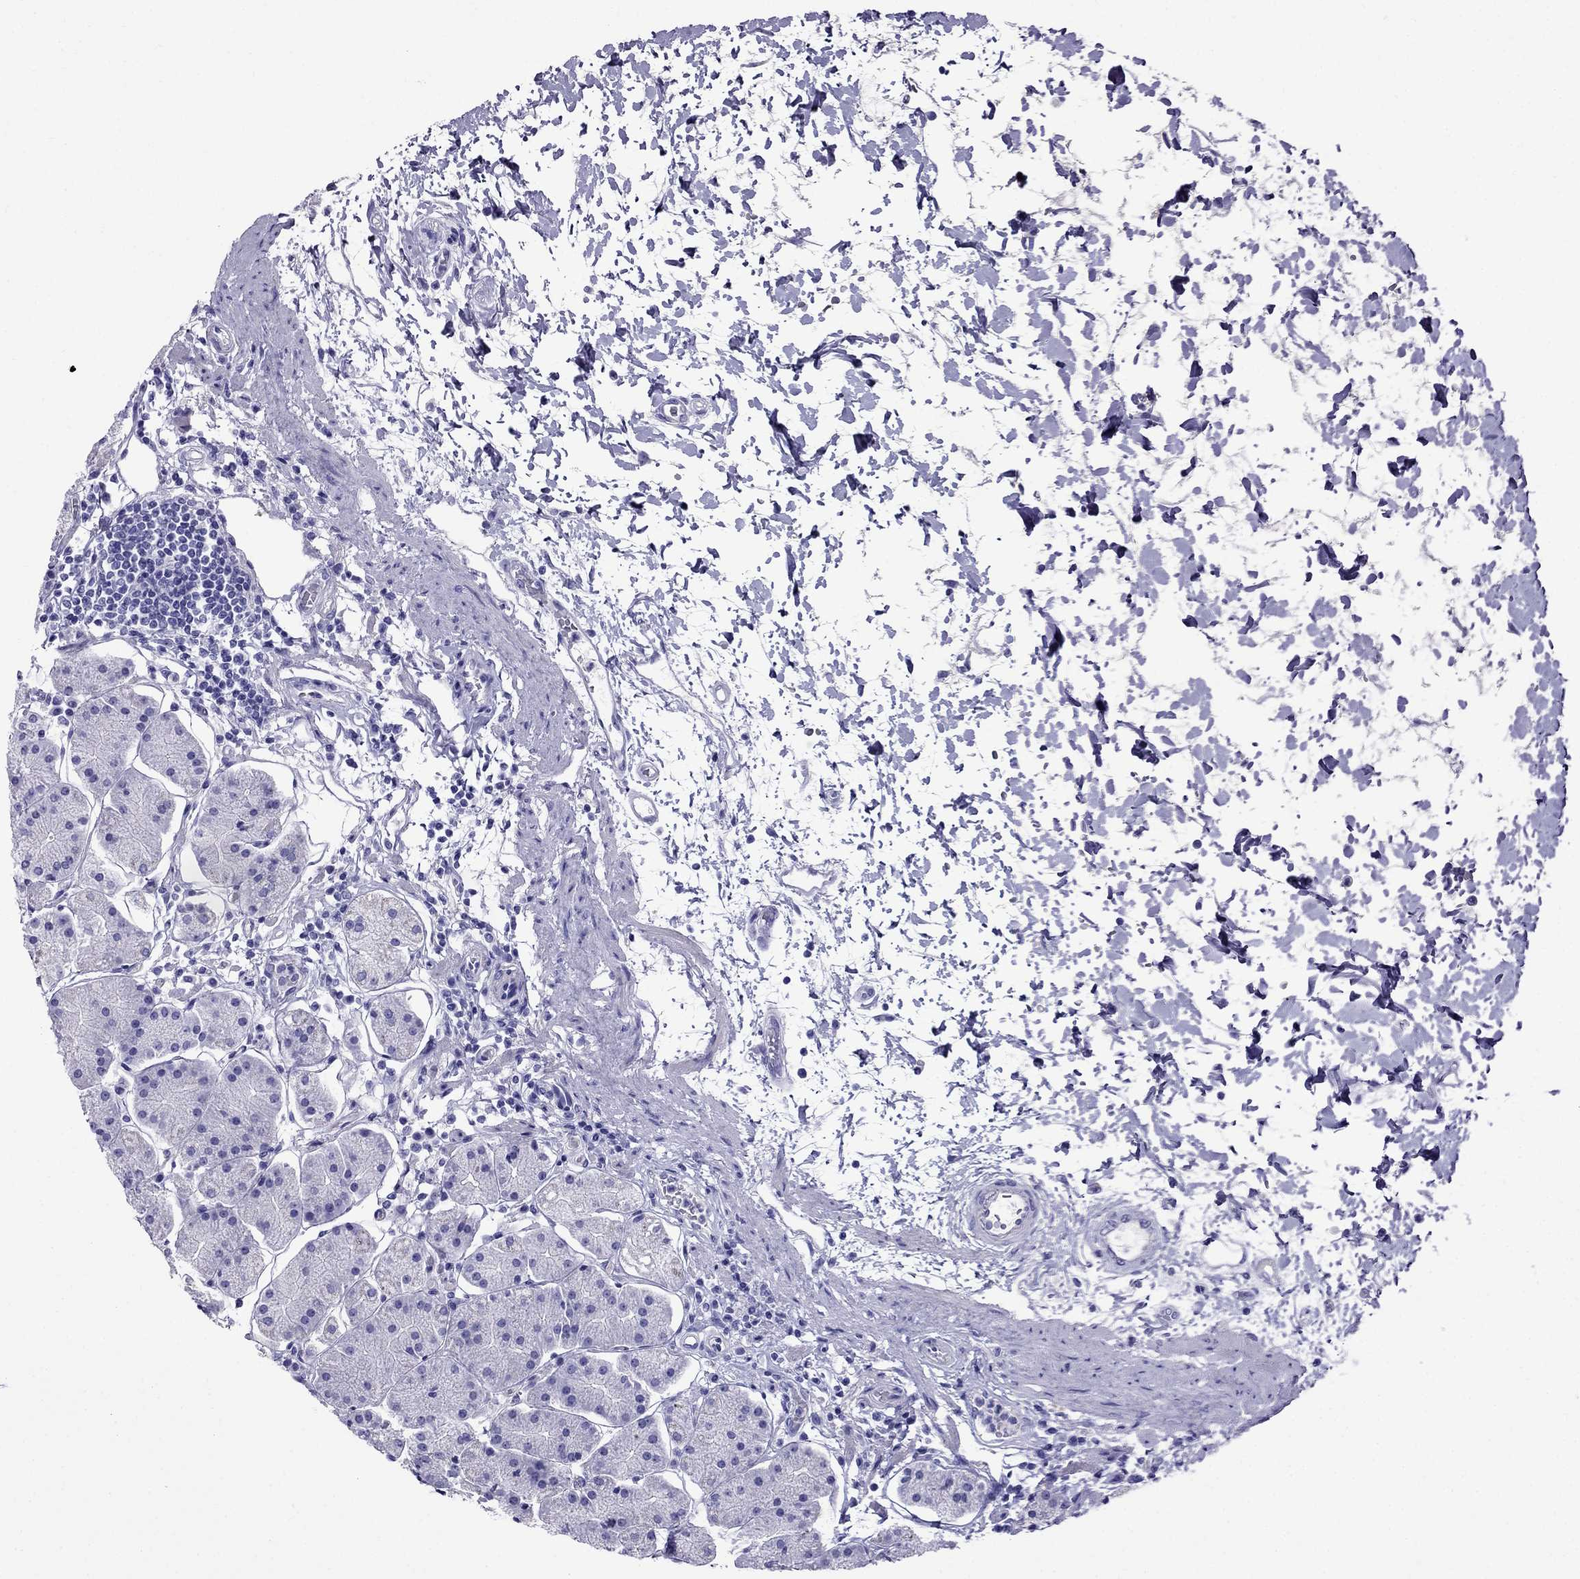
{"staining": {"intensity": "negative", "quantity": "none", "location": "none"}, "tissue": "stomach", "cell_type": "Glandular cells", "image_type": "normal", "snomed": [{"axis": "morphology", "description": "Normal tissue, NOS"}, {"axis": "topography", "description": "Stomach"}], "caption": "Immunohistochemistry (IHC) micrograph of normal stomach: human stomach stained with DAB demonstrates no significant protein staining in glandular cells.", "gene": "CRYBA1", "patient": {"sex": "male", "age": 54}}